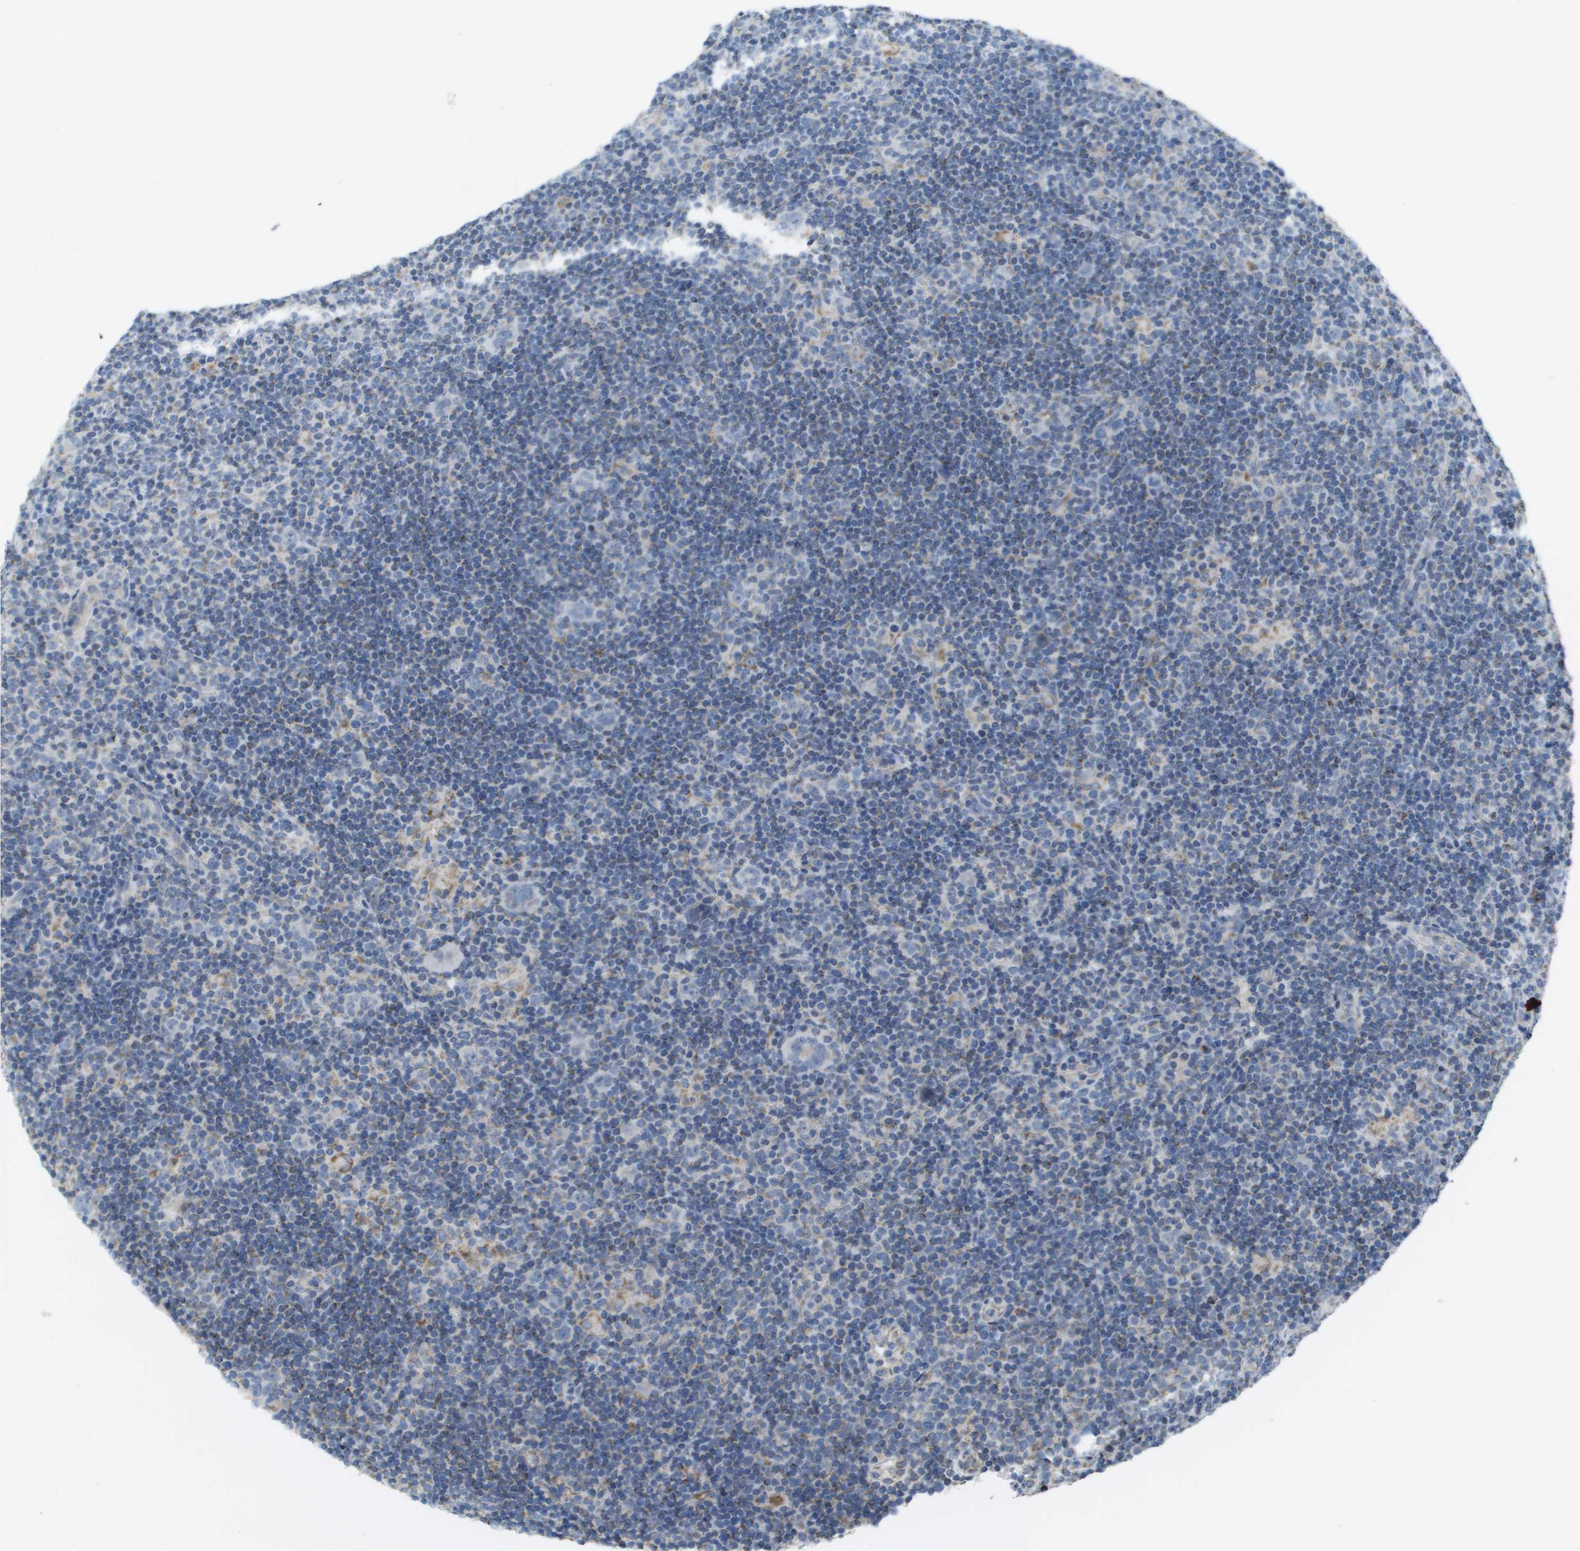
{"staining": {"intensity": "negative", "quantity": "none", "location": "none"}, "tissue": "lymphoma", "cell_type": "Tumor cells", "image_type": "cancer", "snomed": [{"axis": "morphology", "description": "Hodgkin's disease, NOS"}, {"axis": "topography", "description": "Lymph node"}], "caption": "Hodgkin's disease was stained to show a protein in brown. There is no significant staining in tumor cells.", "gene": "TMEM223", "patient": {"sex": "female", "age": 57}}